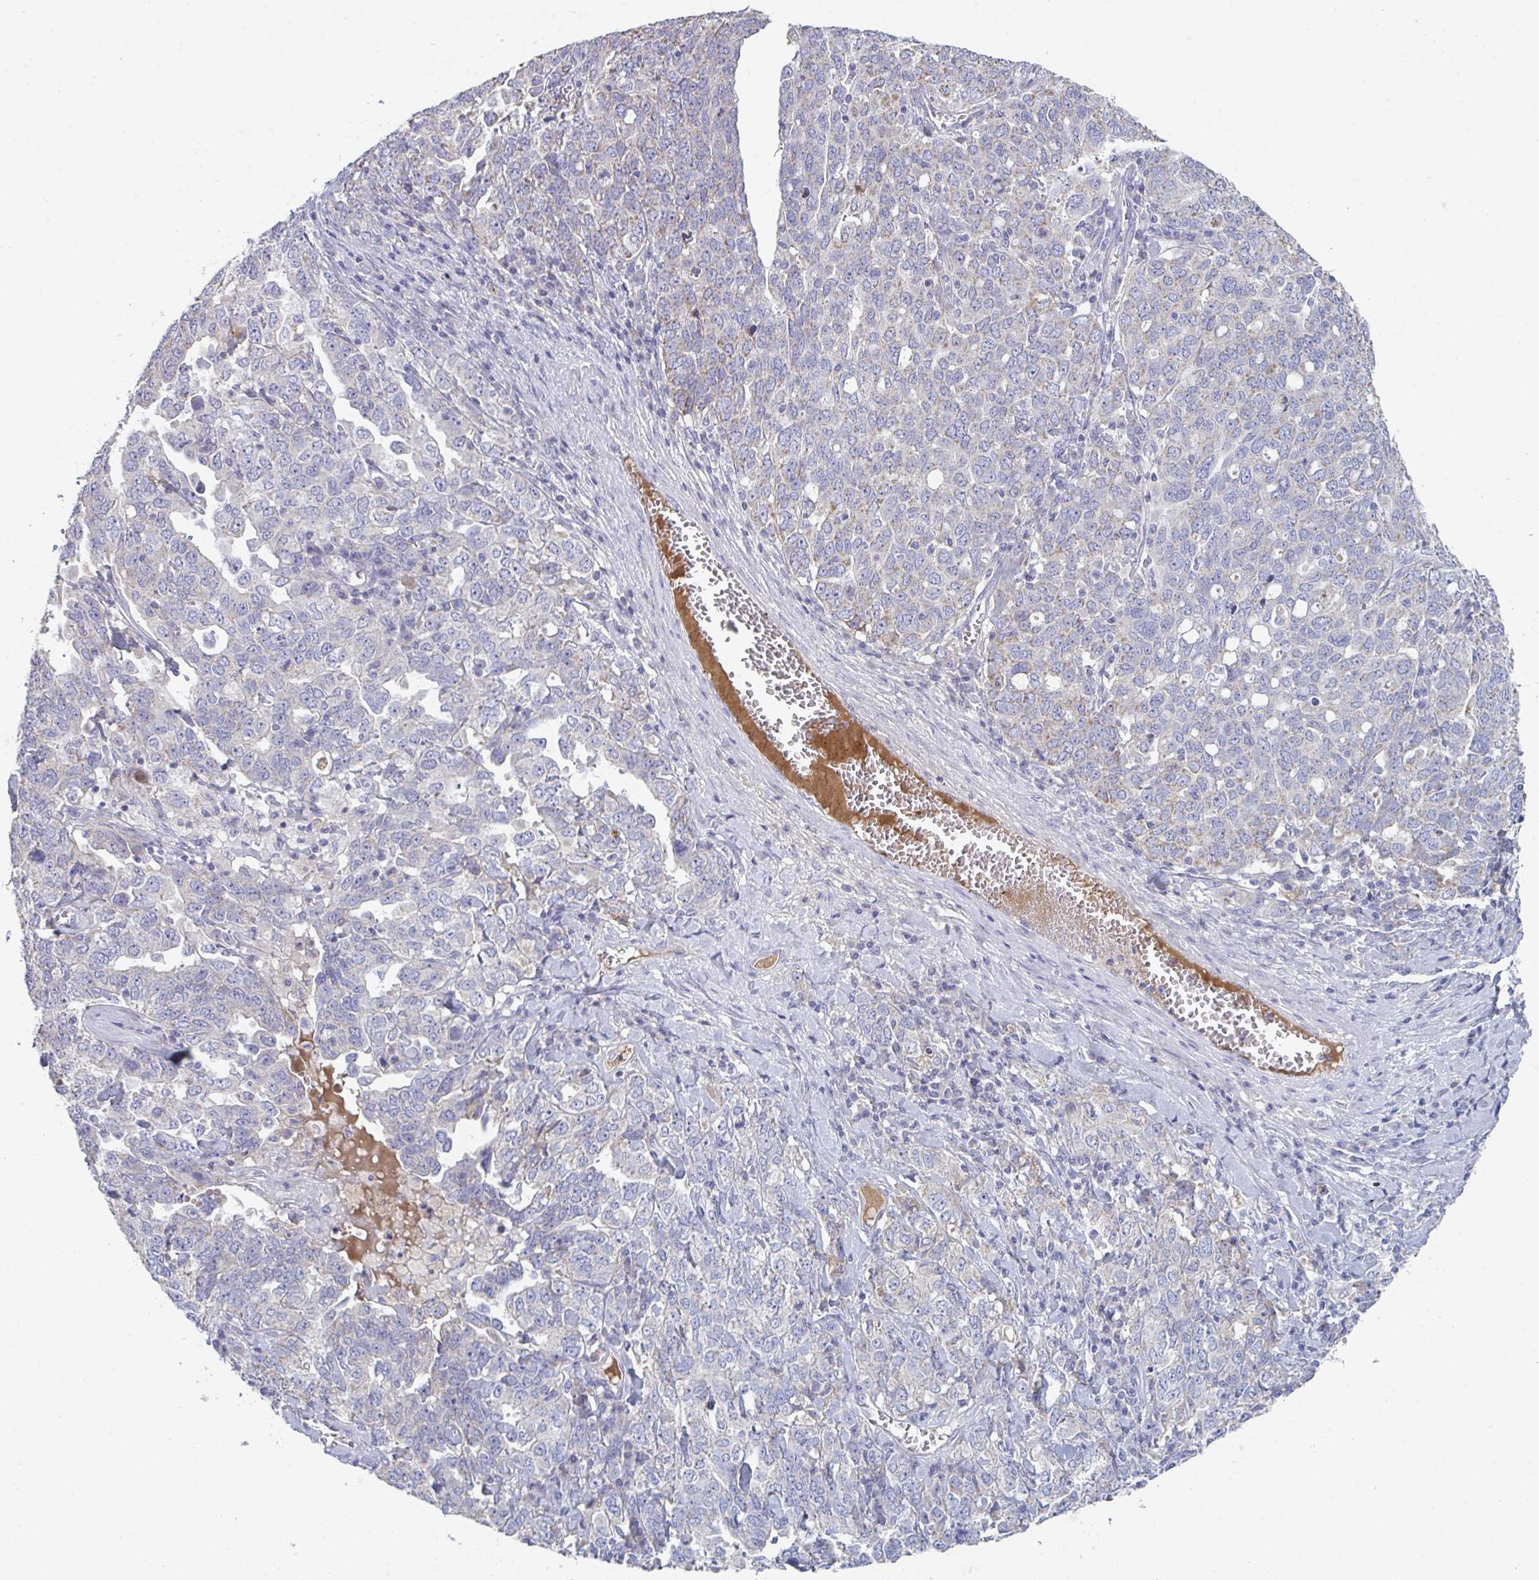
{"staining": {"intensity": "negative", "quantity": "none", "location": "none"}, "tissue": "ovarian cancer", "cell_type": "Tumor cells", "image_type": "cancer", "snomed": [{"axis": "morphology", "description": "Carcinoma, endometroid"}, {"axis": "topography", "description": "Ovary"}], "caption": "This is an IHC micrograph of human endometroid carcinoma (ovarian). There is no positivity in tumor cells.", "gene": "HGFAC", "patient": {"sex": "female", "age": 62}}